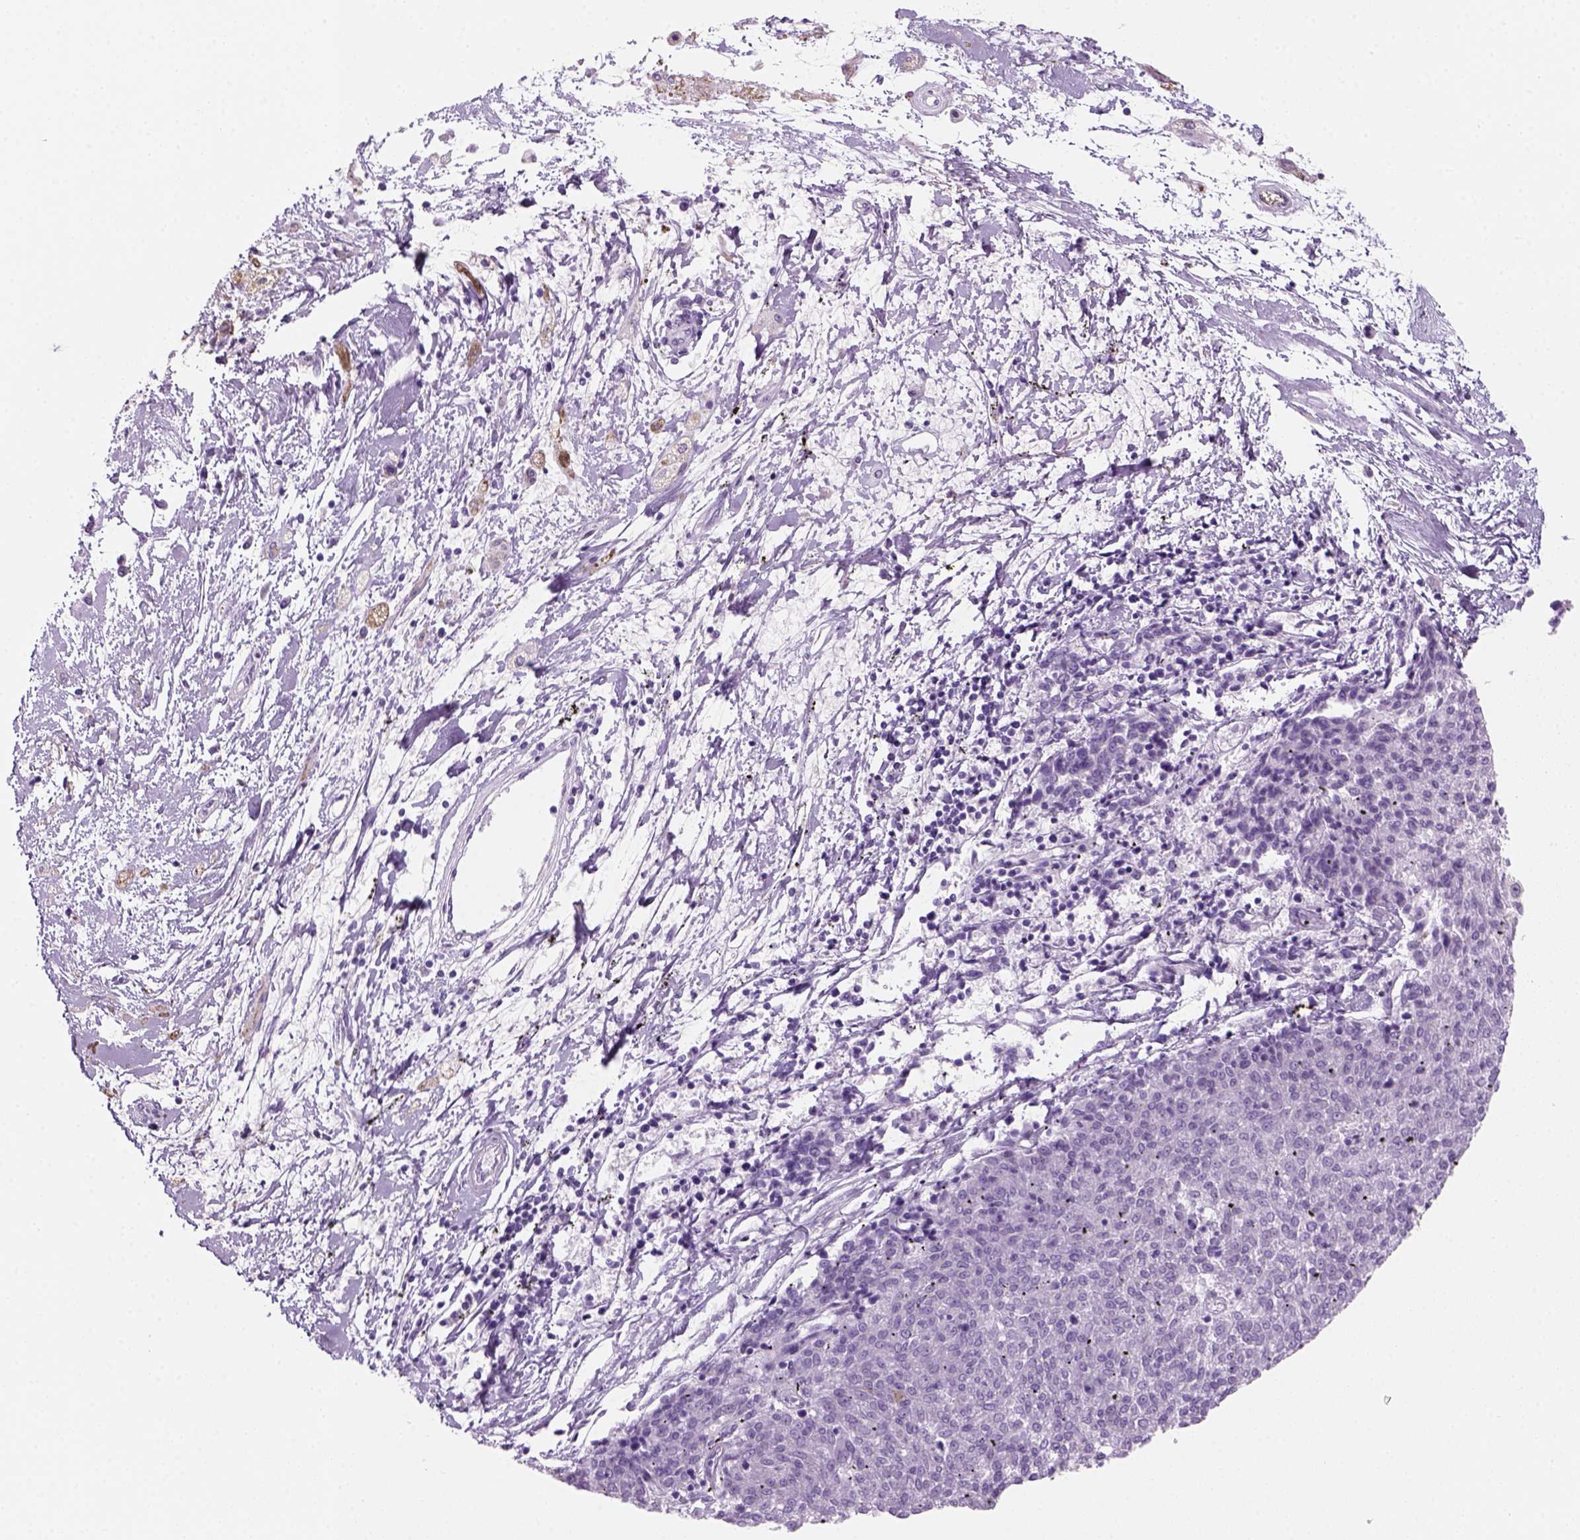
{"staining": {"intensity": "negative", "quantity": "none", "location": "none"}, "tissue": "melanoma", "cell_type": "Tumor cells", "image_type": "cancer", "snomed": [{"axis": "morphology", "description": "Malignant melanoma, NOS"}, {"axis": "topography", "description": "Skin"}], "caption": "A photomicrograph of melanoma stained for a protein shows no brown staining in tumor cells. The staining is performed using DAB brown chromogen with nuclei counter-stained in using hematoxylin.", "gene": "KRTAP11-1", "patient": {"sex": "female", "age": 72}}